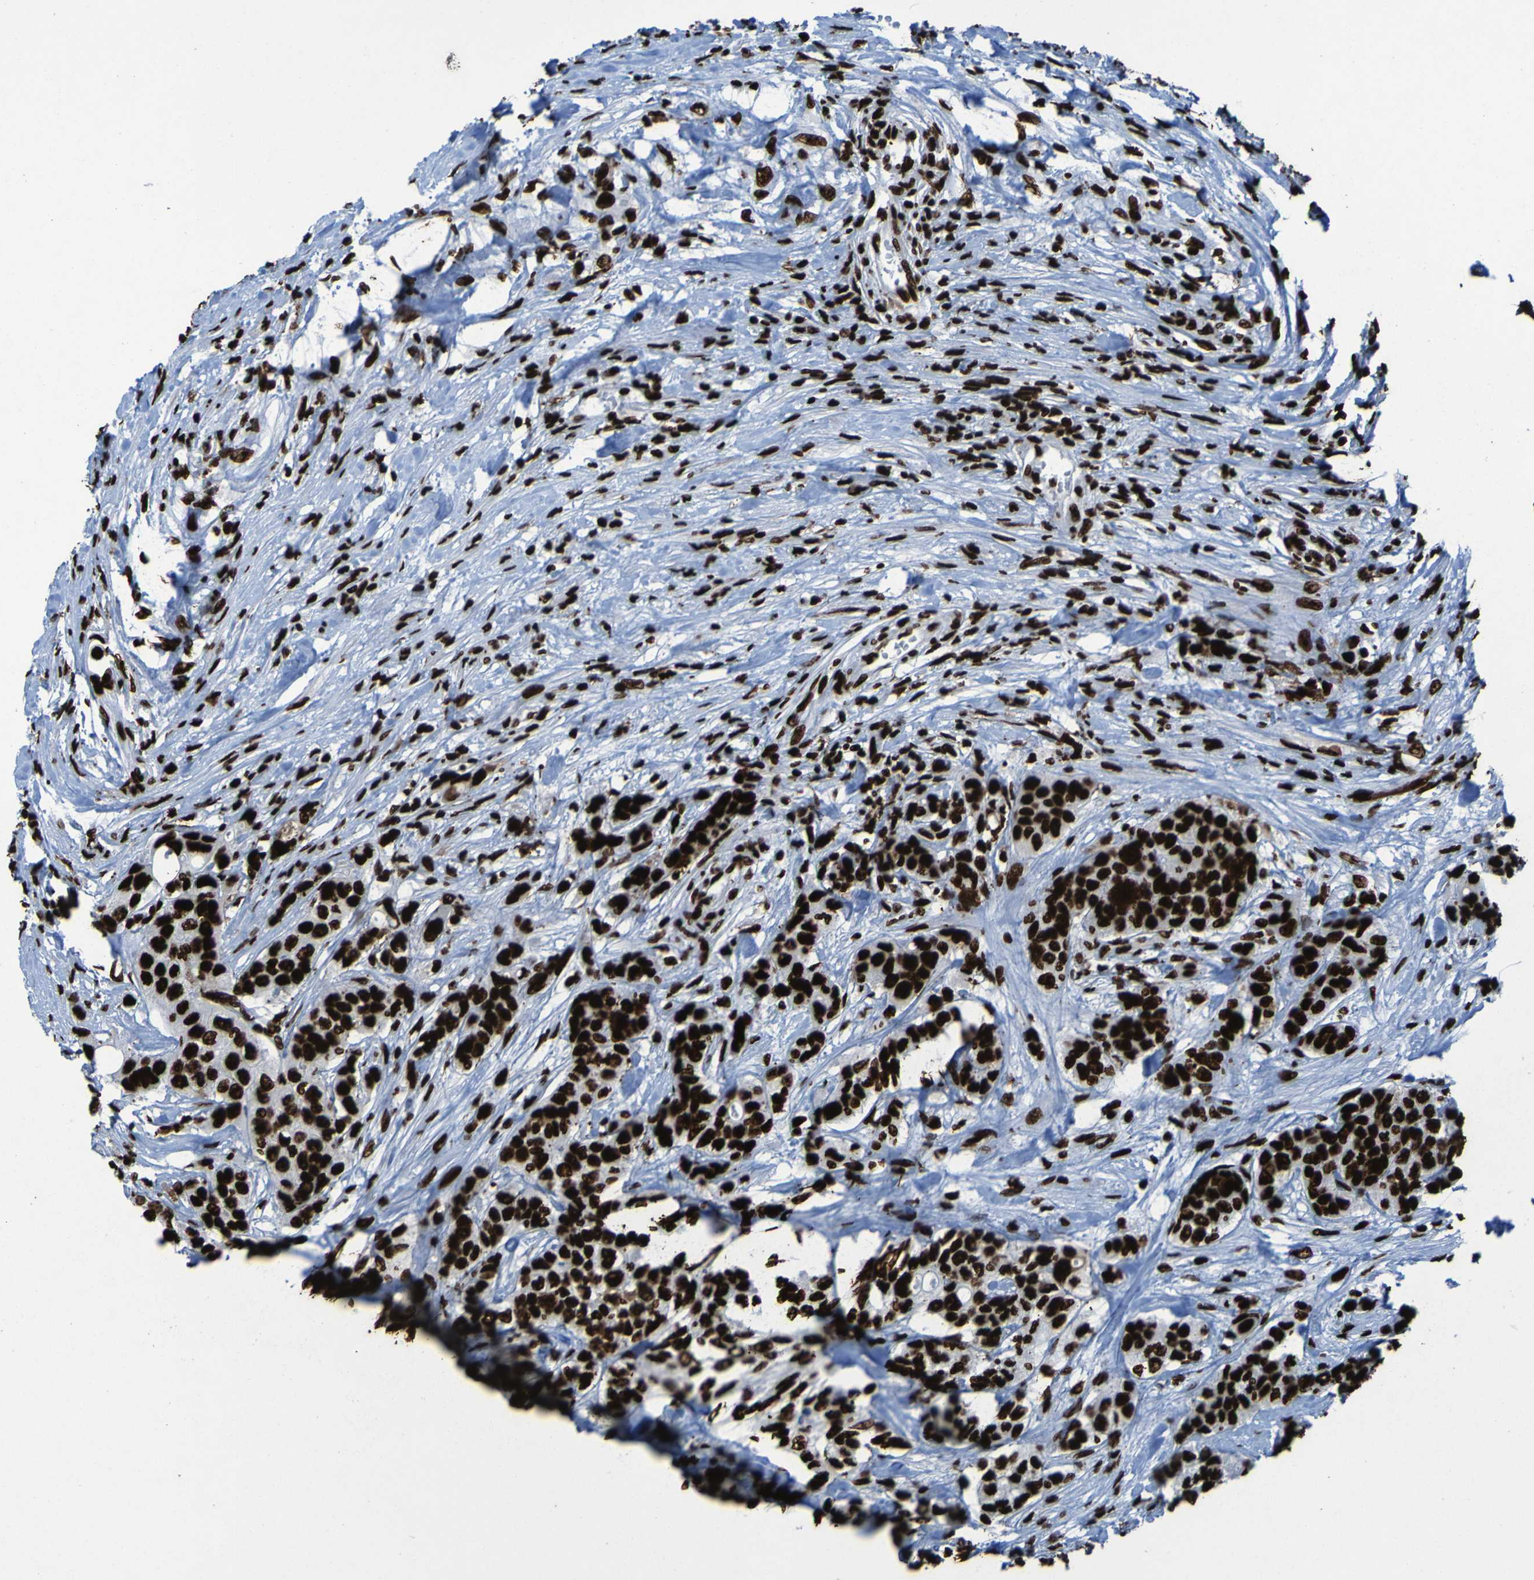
{"staining": {"intensity": "strong", "quantity": ">75%", "location": "nuclear"}, "tissue": "urothelial cancer", "cell_type": "Tumor cells", "image_type": "cancer", "snomed": [{"axis": "morphology", "description": "Urothelial carcinoma, High grade"}, {"axis": "topography", "description": "Urinary bladder"}], "caption": "The image shows immunohistochemical staining of urothelial carcinoma (high-grade). There is strong nuclear staining is identified in about >75% of tumor cells.", "gene": "NPM1", "patient": {"sex": "female", "age": 56}}